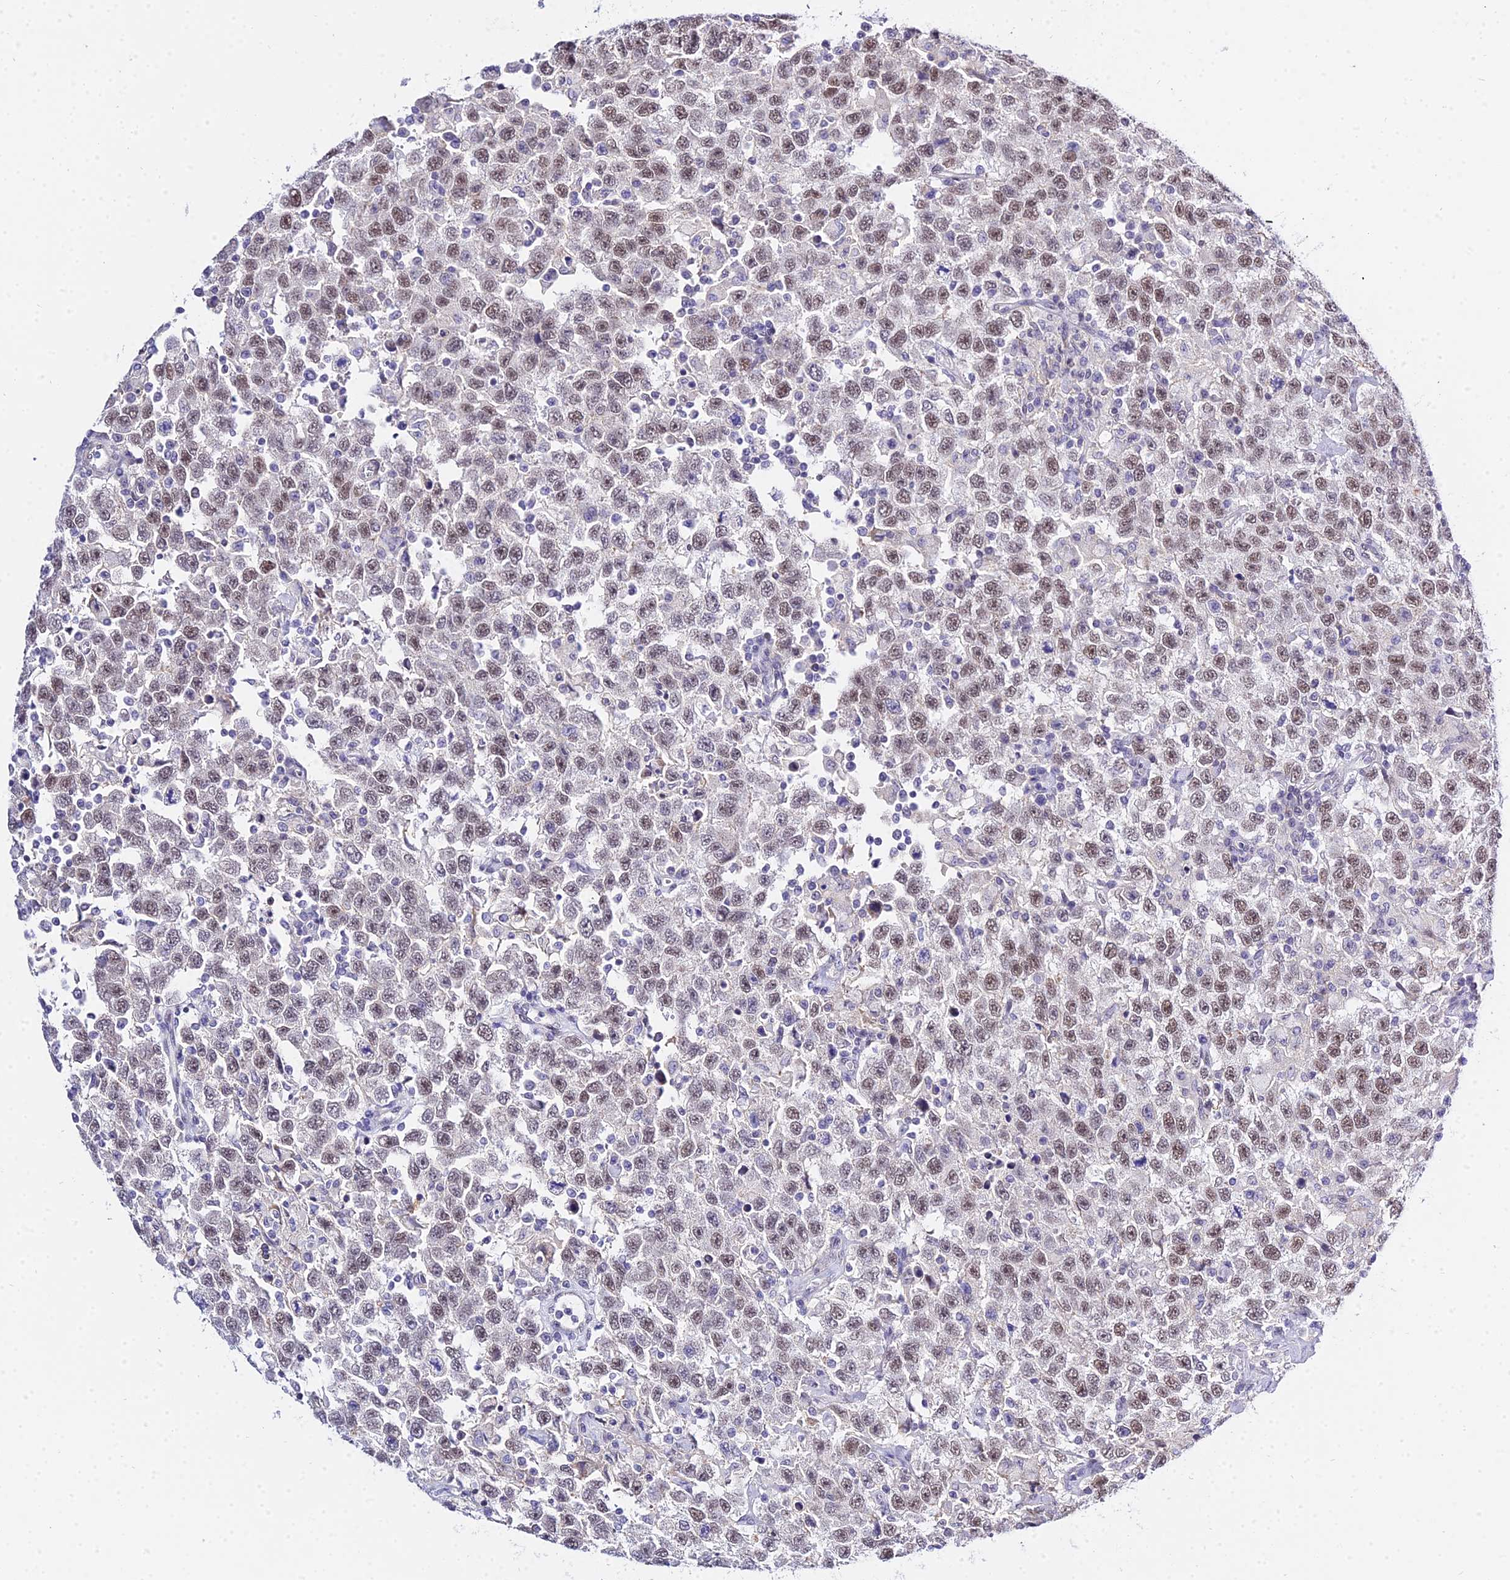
{"staining": {"intensity": "moderate", "quantity": "25%-75%", "location": "nuclear"}, "tissue": "testis cancer", "cell_type": "Tumor cells", "image_type": "cancer", "snomed": [{"axis": "morphology", "description": "Seminoma, NOS"}, {"axis": "topography", "description": "Testis"}], "caption": "Protein staining demonstrates moderate nuclear positivity in about 25%-75% of tumor cells in testis seminoma. (DAB (3,3'-diaminobenzidine) IHC with brightfield microscopy, high magnification).", "gene": "ZNF628", "patient": {"sex": "male", "age": 41}}